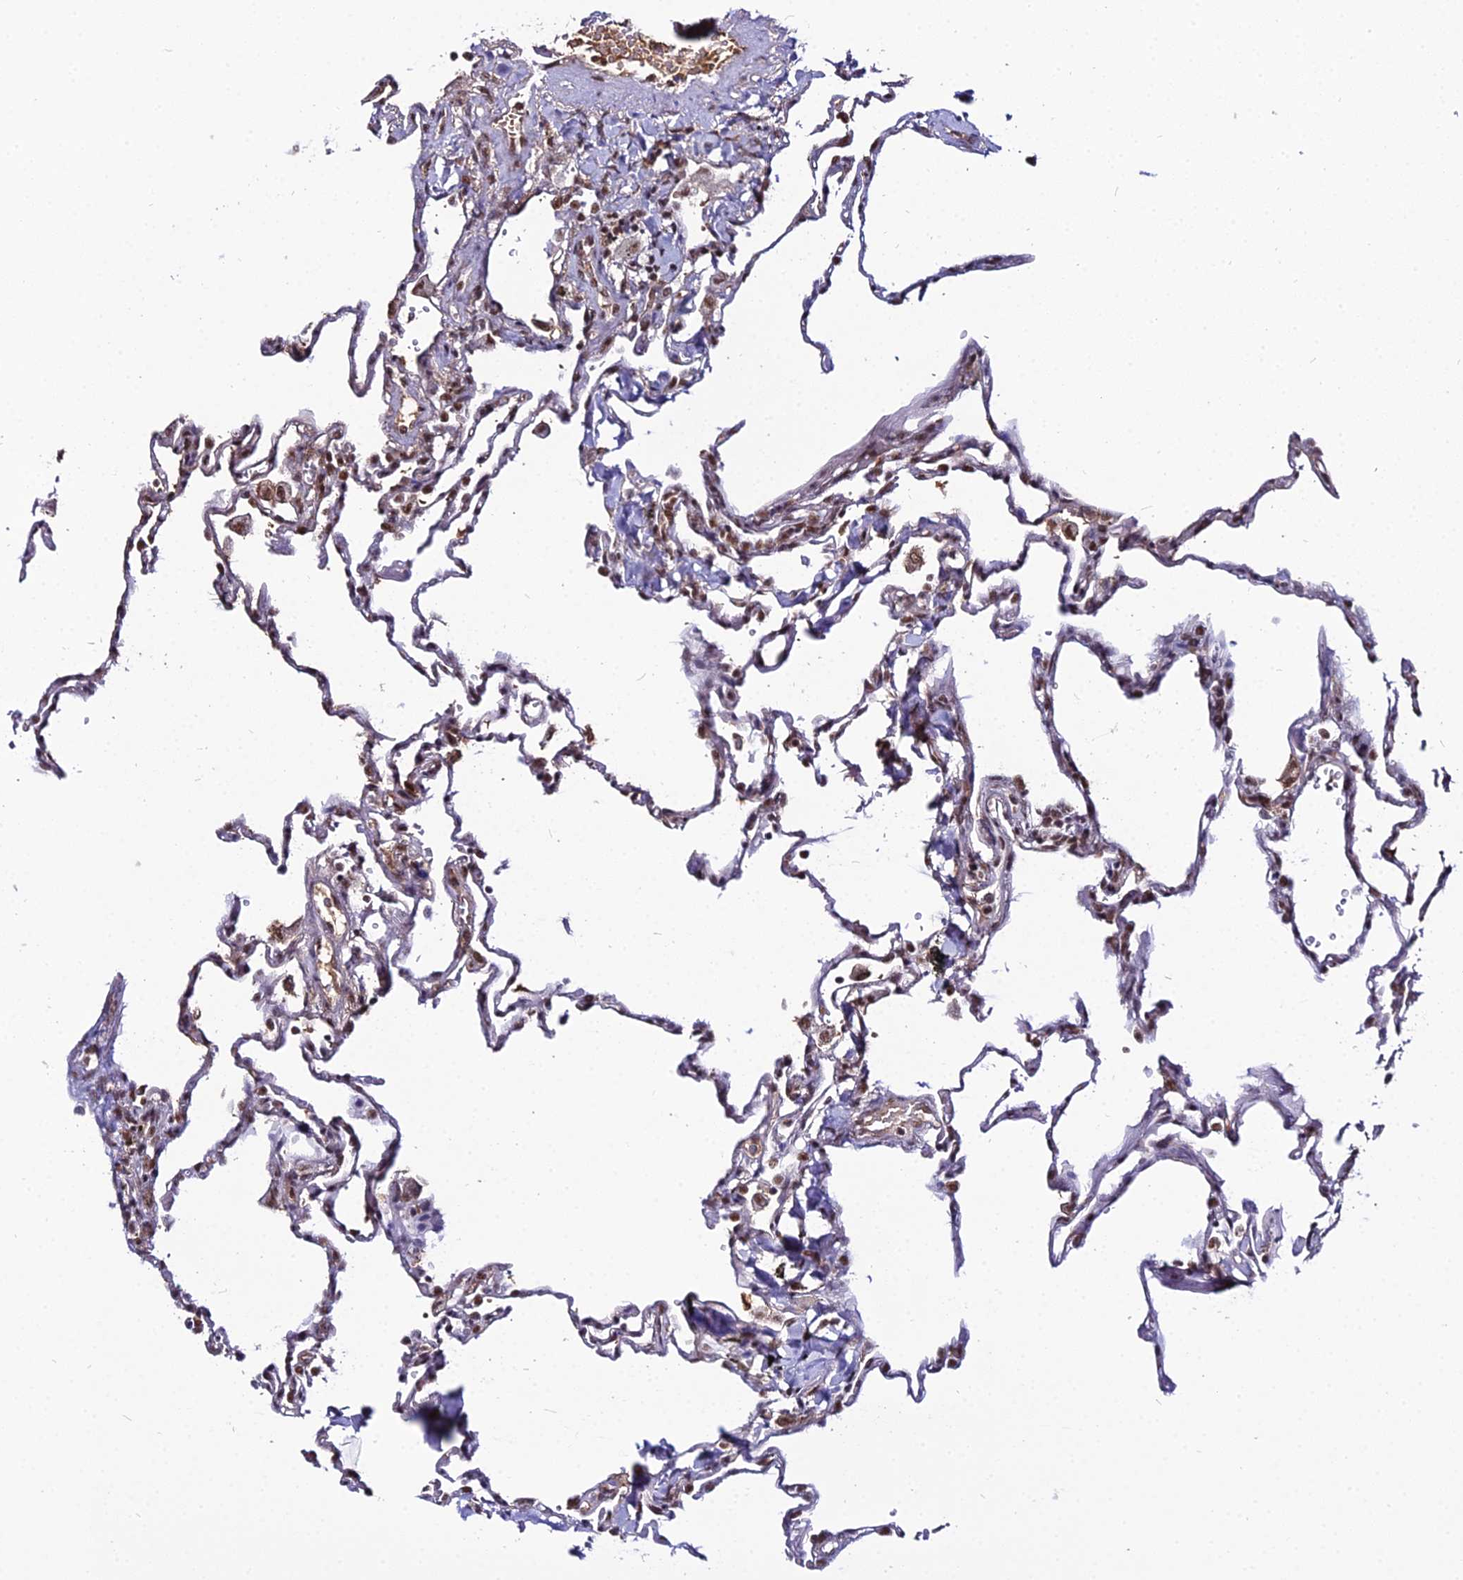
{"staining": {"intensity": "moderate", "quantity": ">75%", "location": "nuclear"}, "tissue": "lung", "cell_type": "Alveolar cells", "image_type": "normal", "snomed": [{"axis": "morphology", "description": "Normal tissue, NOS"}, {"axis": "topography", "description": "Lung"}], "caption": "Brown immunohistochemical staining in unremarkable human lung displays moderate nuclear expression in about >75% of alveolar cells.", "gene": "RBM12", "patient": {"sex": "male", "age": 59}}